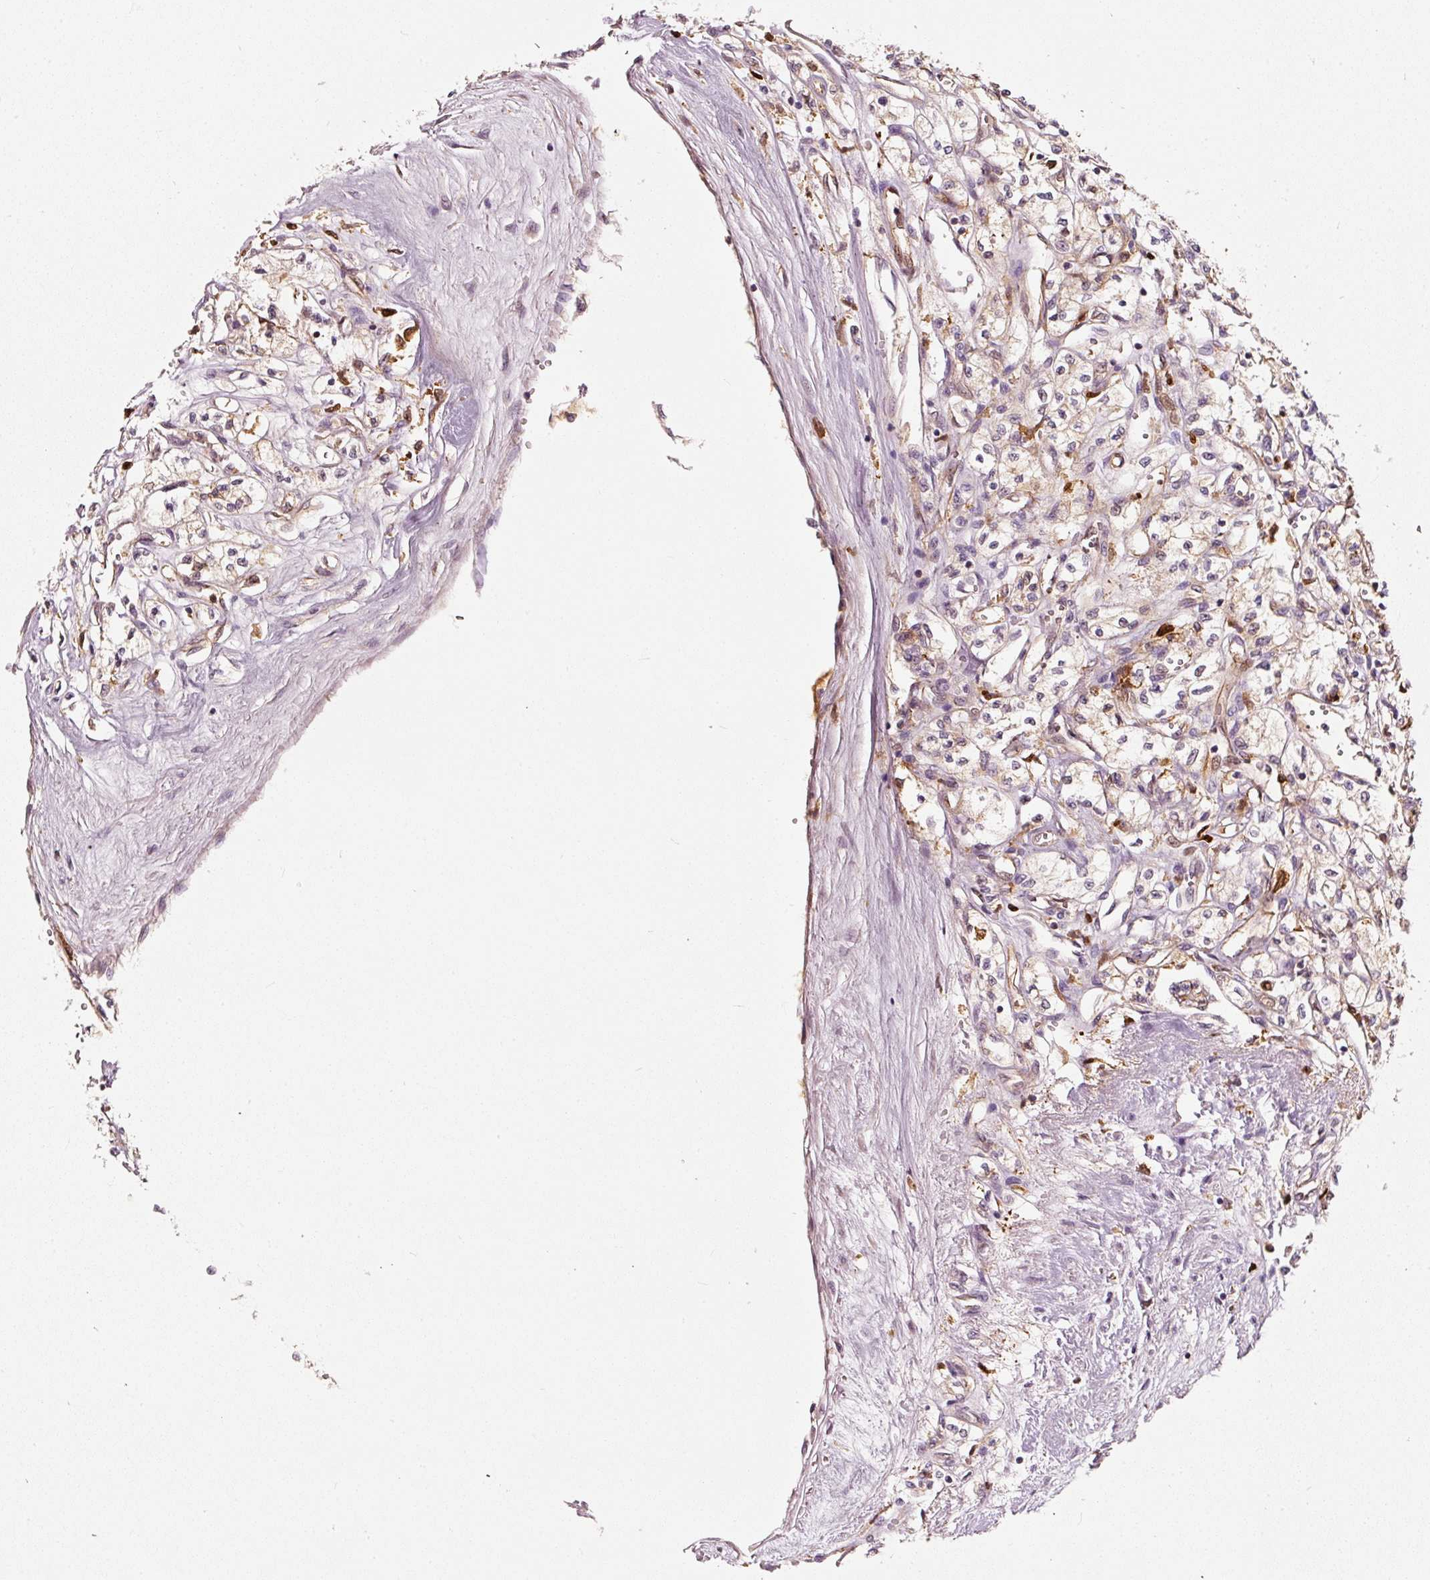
{"staining": {"intensity": "weak", "quantity": ">75%", "location": "cytoplasmic/membranous"}, "tissue": "renal cancer", "cell_type": "Tumor cells", "image_type": "cancer", "snomed": [{"axis": "morphology", "description": "Adenocarcinoma, NOS"}, {"axis": "topography", "description": "Kidney"}], "caption": "High-power microscopy captured an immunohistochemistry (IHC) micrograph of renal cancer (adenocarcinoma), revealing weak cytoplasmic/membranous positivity in approximately >75% of tumor cells.", "gene": "IQGAP2", "patient": {"sex": "male", "age": 56}}